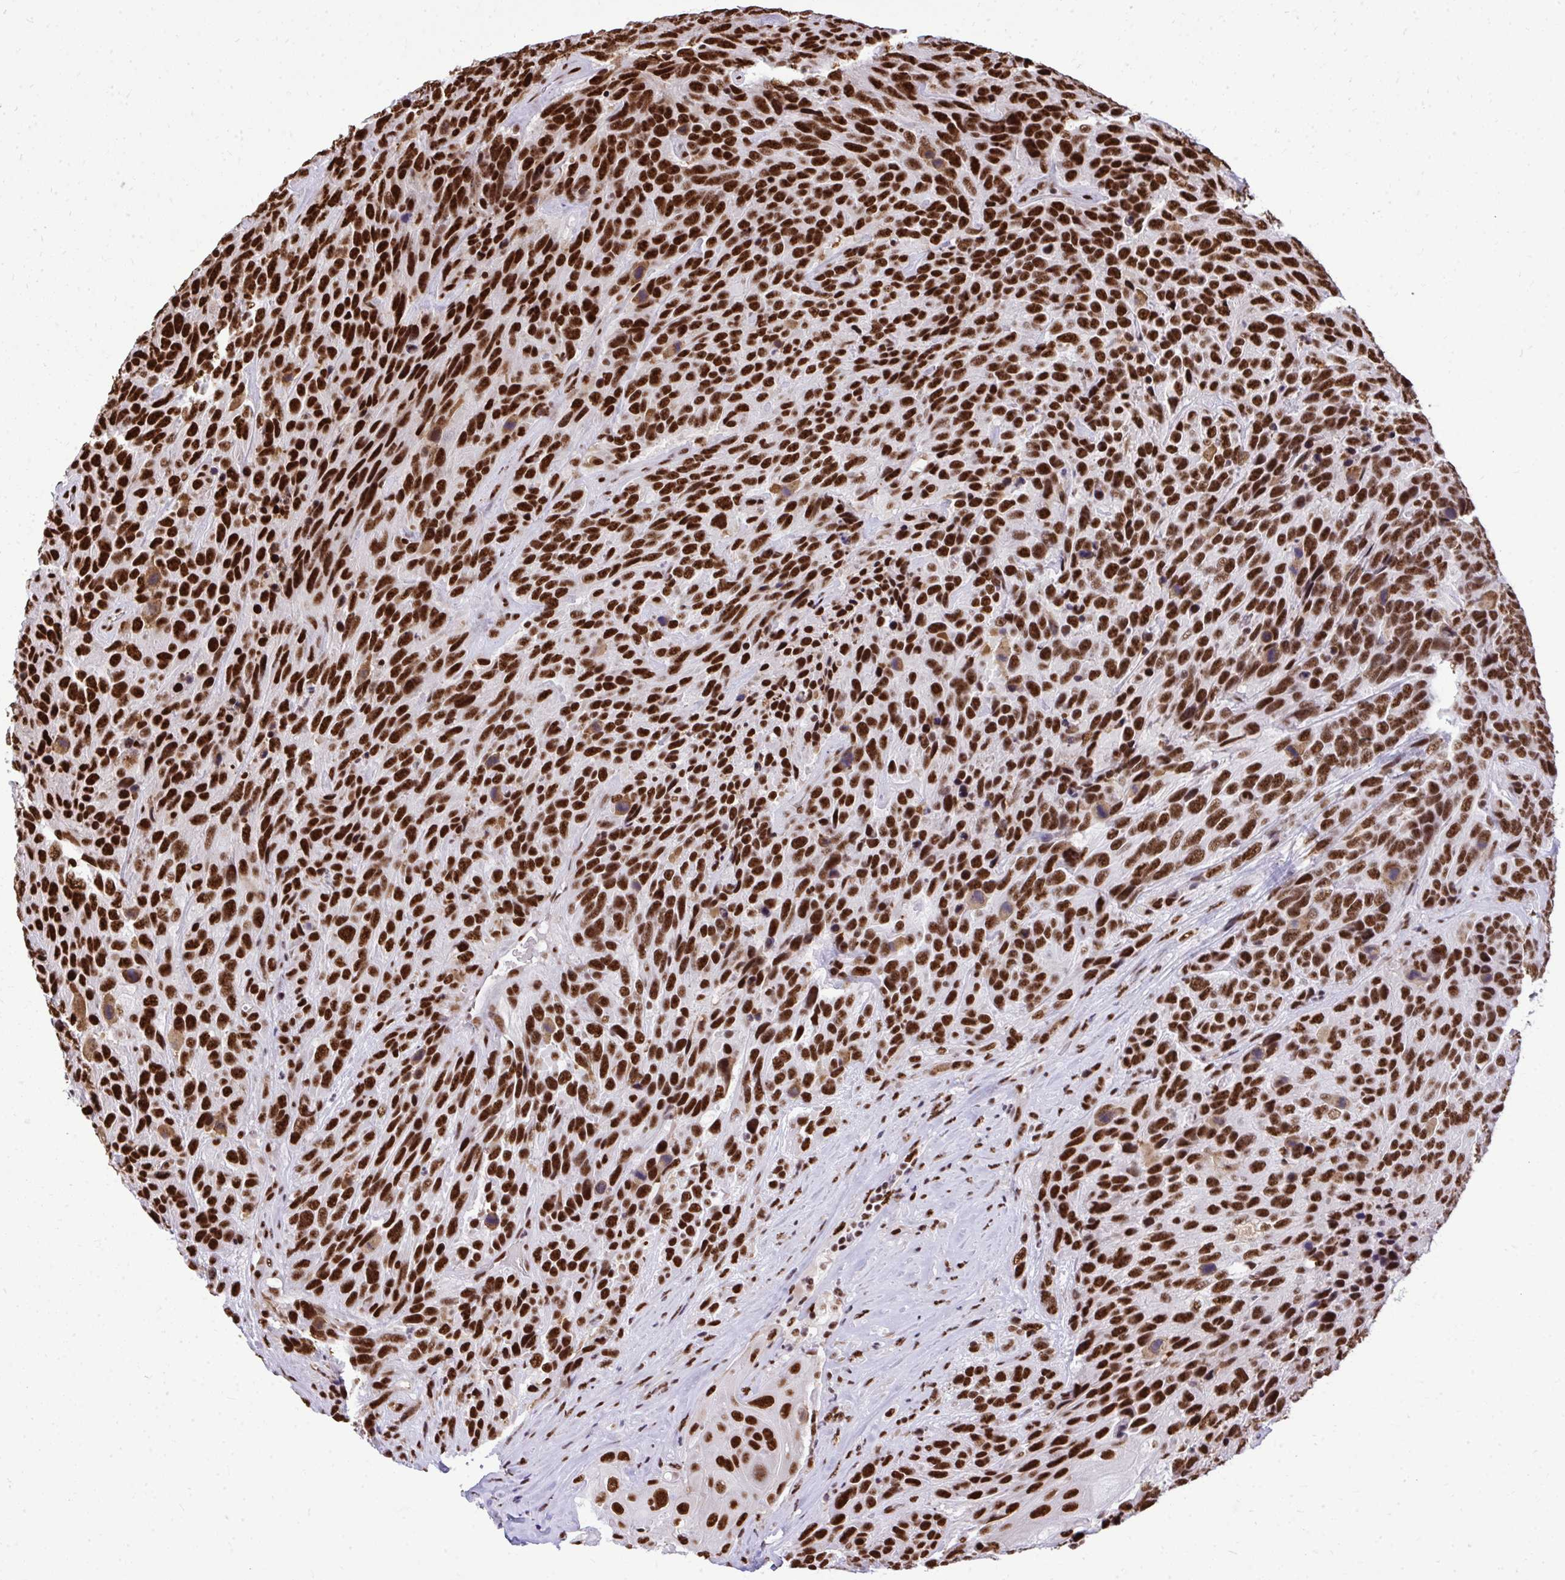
{"staining": {"intensity": "strong", "quantity": ">75%", "location": "nuclear"}, "tissue": "urothelial cancer", "cell_type": "Tumor cells", "image_type": "cancer", "snomed": [{"axis": "morphology", "description": "Urothelial carcinoma, High grade"}, {"axis": "topography", "description": "Urinary bladder"}], "caption": "Immunohistochemical staining of human urothelial carcinoma (high-grade) exhibits high levels of strong nuclear protein expression in about >75% of tumor cells. The protein of interest is shown in brown color, while the nuclei are stained blue.", "gene": "PRPF19", "patient": {"sex": "female", "age": 70}}